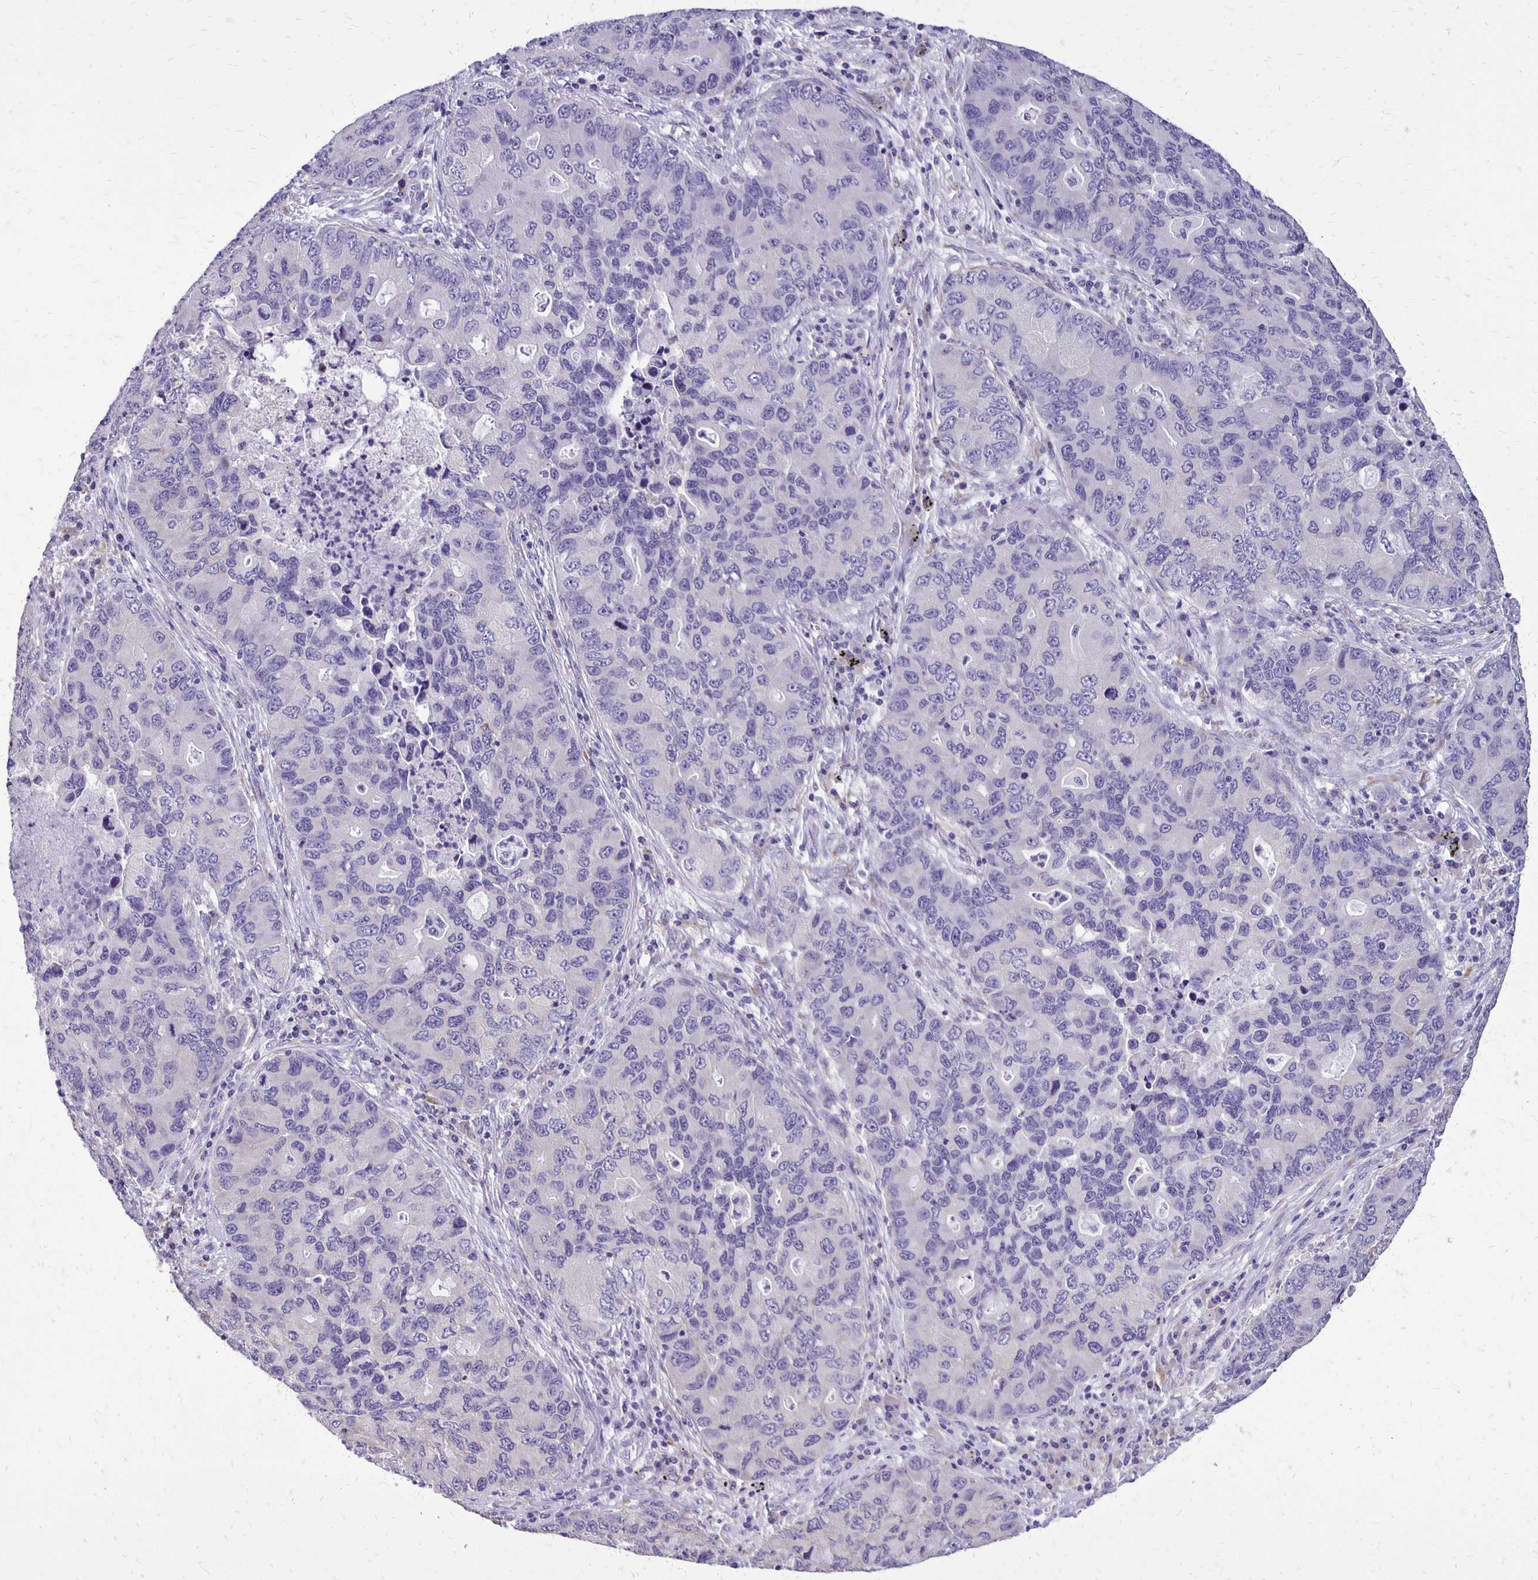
{"staining": {"intensity": "negative", "quantity": "none", "location": "none"}, "tissue": "lung cancer", "cell_type": "Tumor cells", "image_type": "cancer", "snomed": [{"axis": "morphology", "description": "Adenocarcinoma, NOS"}, {"axis": "morphology", "description": "Adenocarcinoma, metastatic, NOS"}, {"axis": "topography", "description": "Lymph node"}, {"axis": "topography", "description": "Lung"}], "caption": "High magnification brightfield microscopy of metastatic adenocarcinoma (lung) stained with DAB (3,3'-diaminobenzidine) (brown) and counterstained with hematoxylin (blue): tumor cells show no significant staining.", "gene": "ANKRD45", "patient": {"sex": "female", "age": 54}}